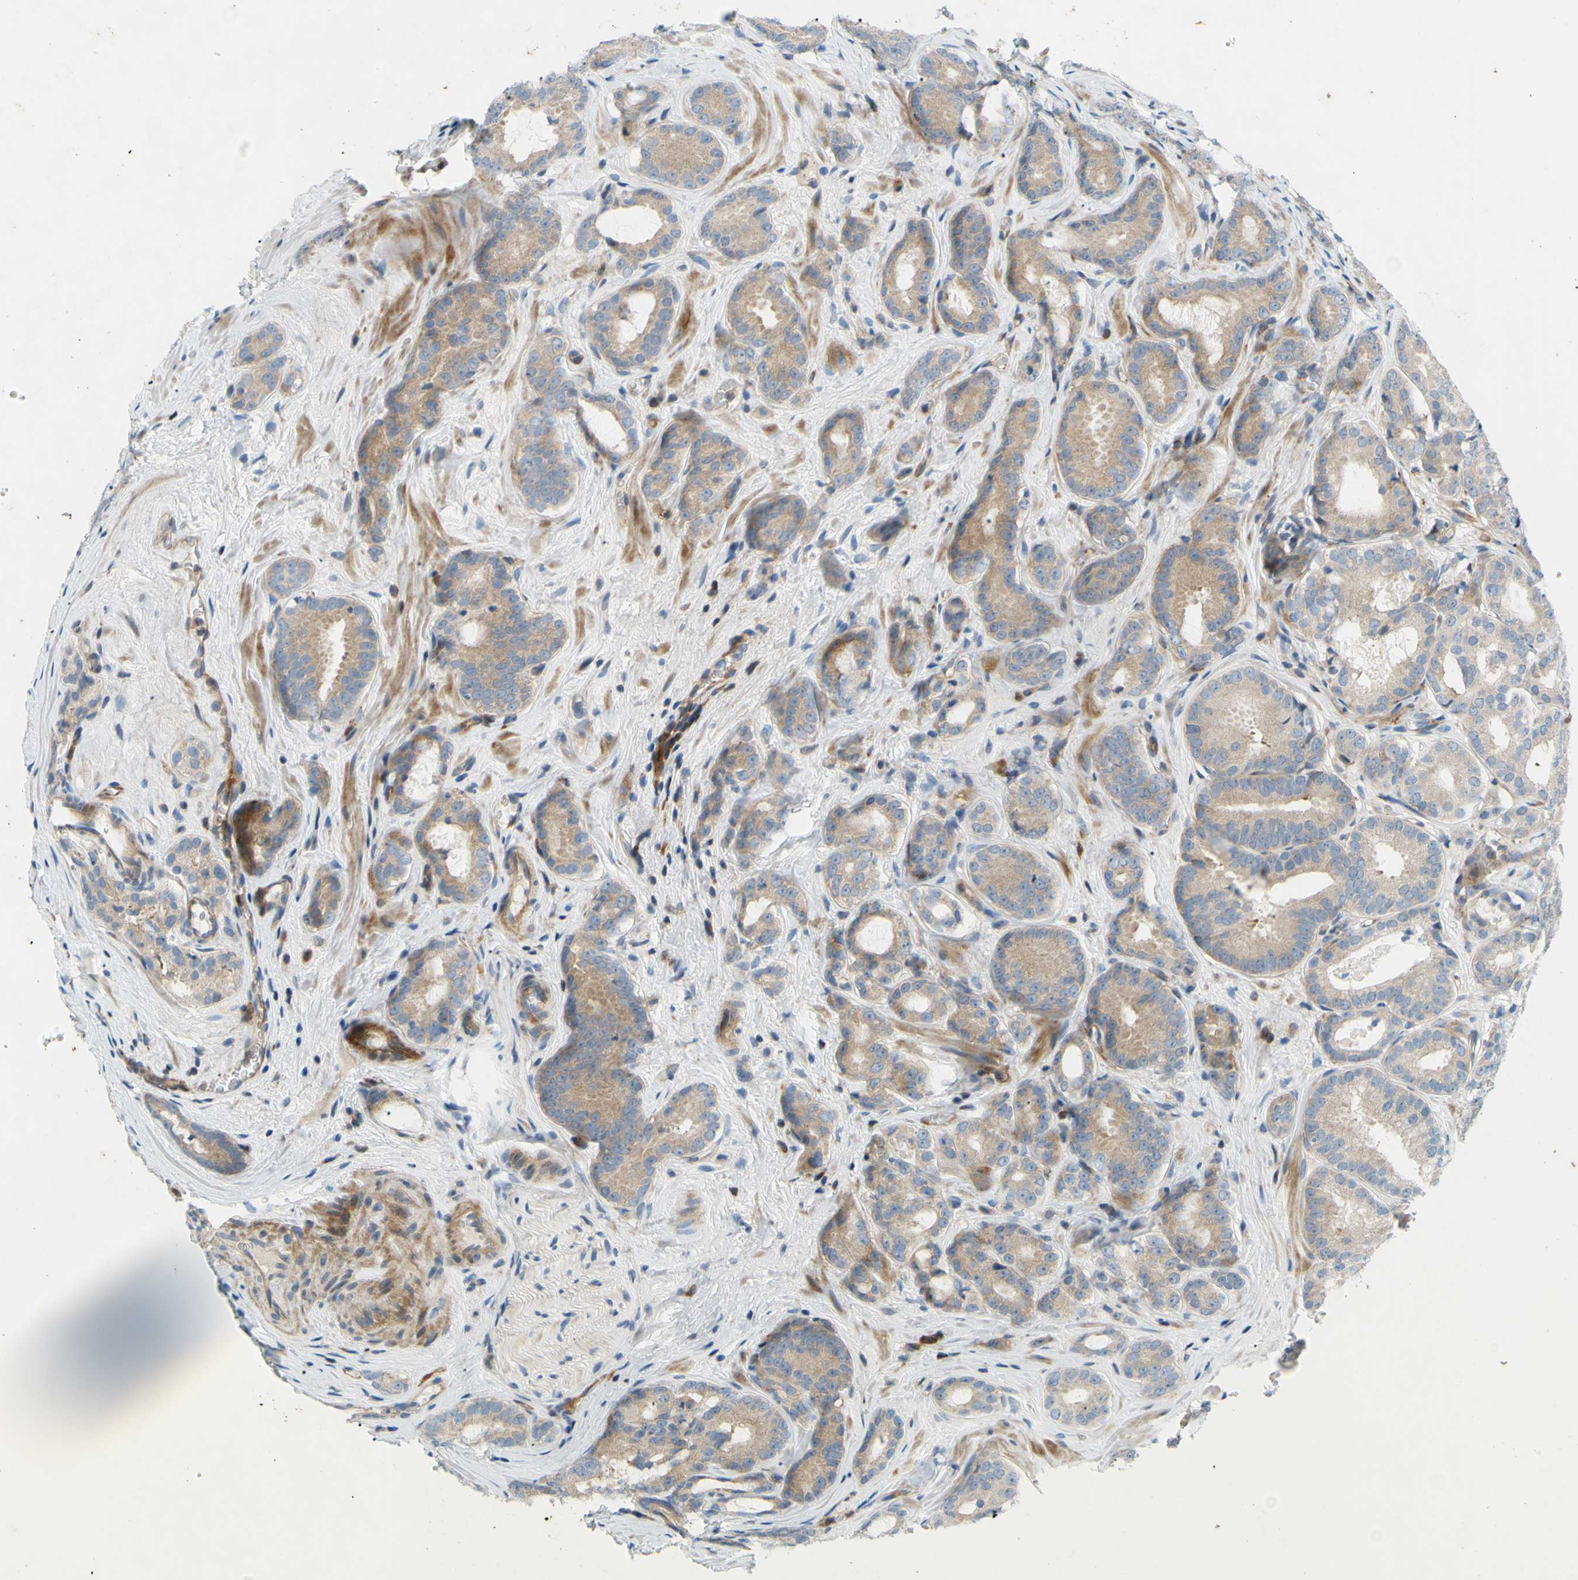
{"staining": {"intensity": "weak", "quantity": ">75%", "location": "cytoplasmic/membranous"}, "tissue": "prostate cancer", "cell_type": "Tumor cells", "image_type": "cancer", "snomed": [{"axis": "morphology", "description": "Adenocarcinoma, High grade"}, {"axis": "topography", "description": "Prostate"}], "caption": "This is an image of immunohistochemistry (IHC) staining of prostate cancer (high-grade adenocarcinoma), which shows weak positivity in the cytoplasmic/membranous of tumor cells.", "gene": "PAK2", "patient": {"sex": "male", "age": 64}}